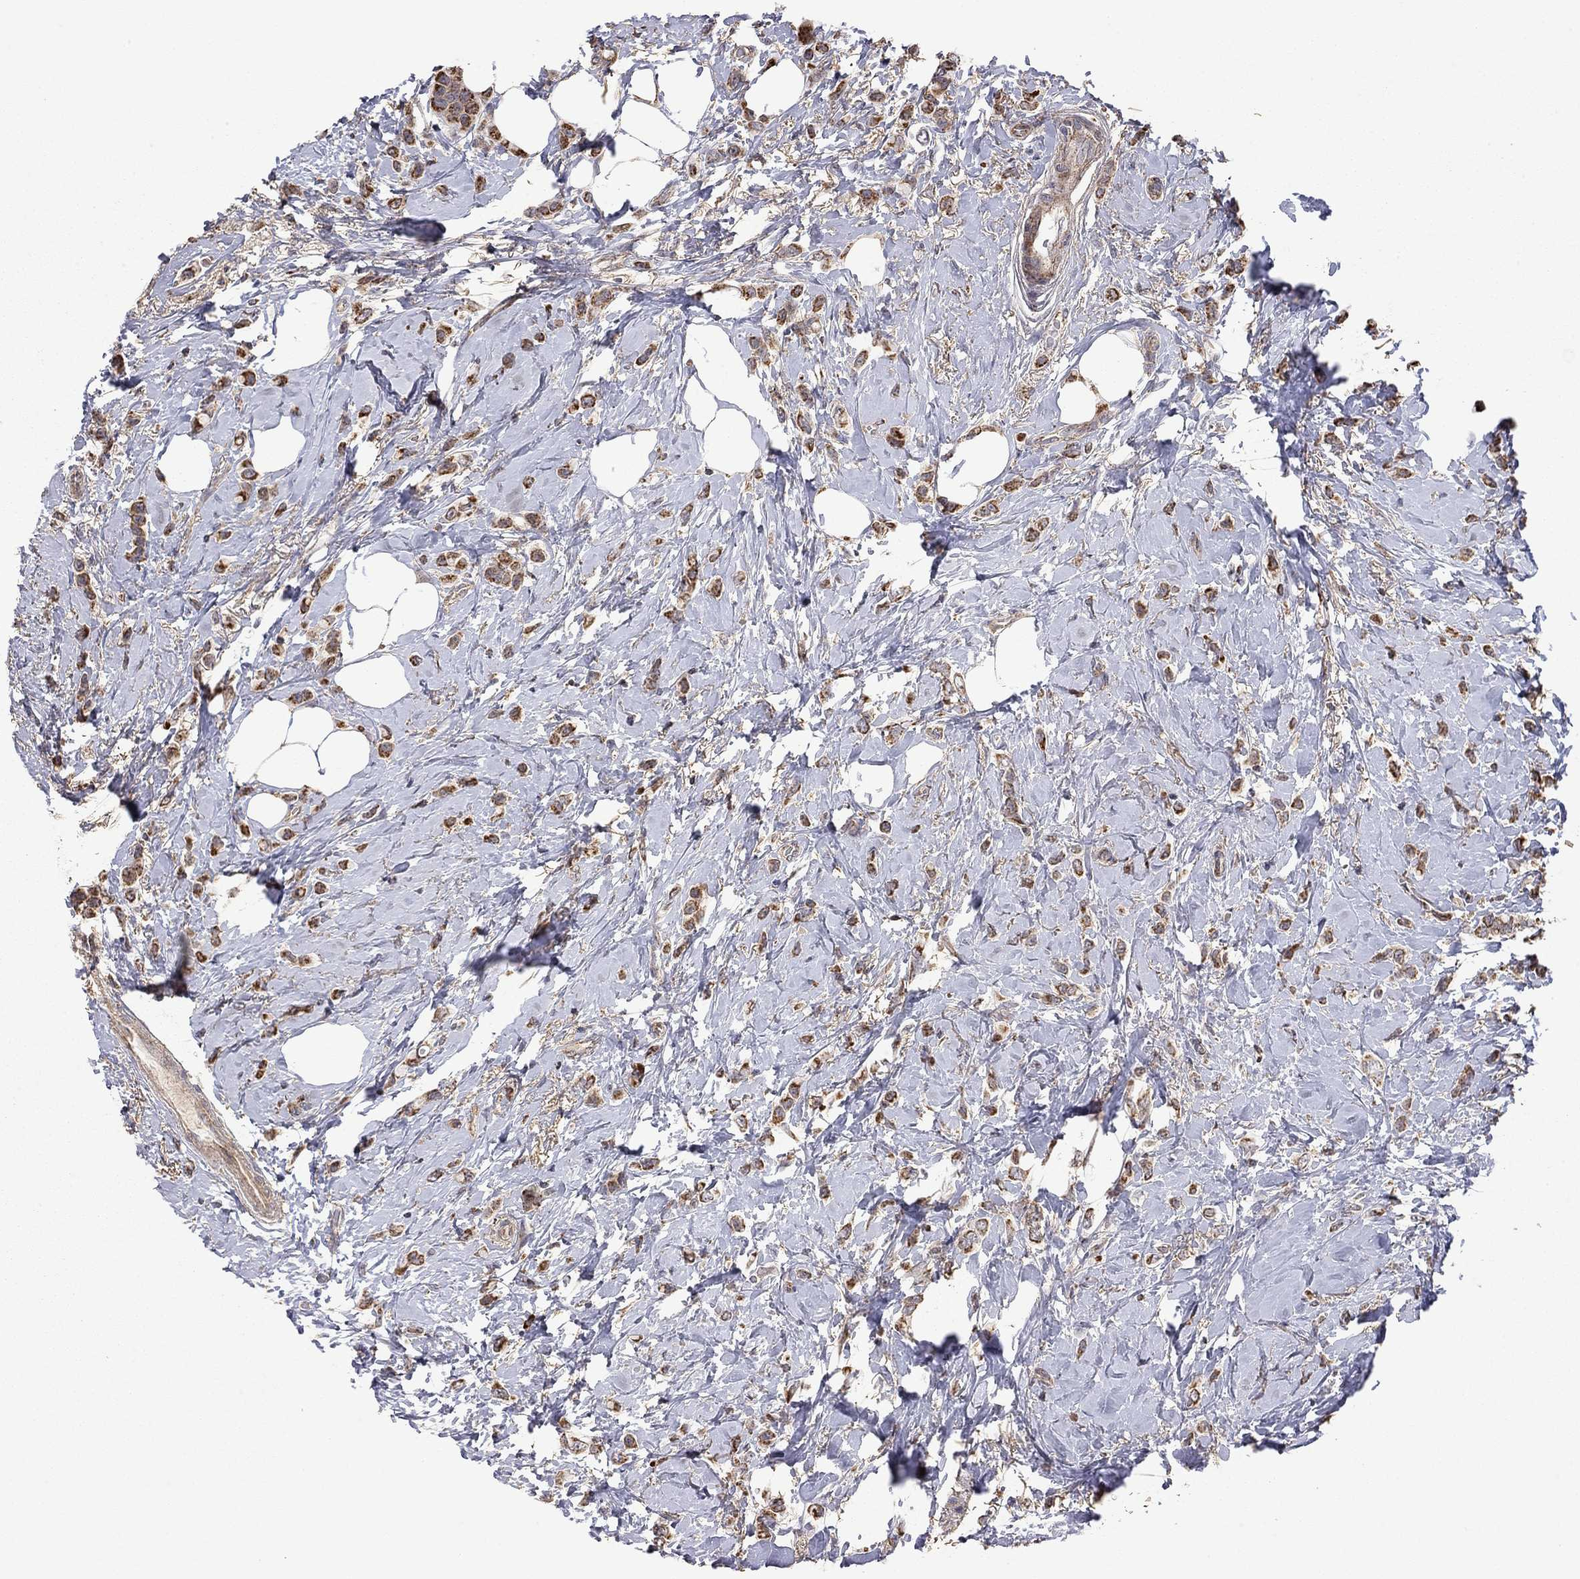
{"staining": {"intensity": "strong", "quantity": ">75%", "location": "cytoplasmic/membranous"}, "tissue": "breast cancer", "cell_type": "Tumor cells", "image_type": "cancer", "snomed": [{"axis": "morphology", "description": "Lobular carcinoma"}, {"axis": "topography", "description": "Breast"}], "caption": "Immunohistochemistry micrograph of neoplastic tissue: breast cancer stained using immunohistochemistry demonstrates high levels of strong protein expression localized specifically in the cytoplasmic/membranous of tumor cells, appearing as a cytoplasmic/membranous brown color.", "gene": "IDS", "patient": {"sex": "female", "age": 66}}